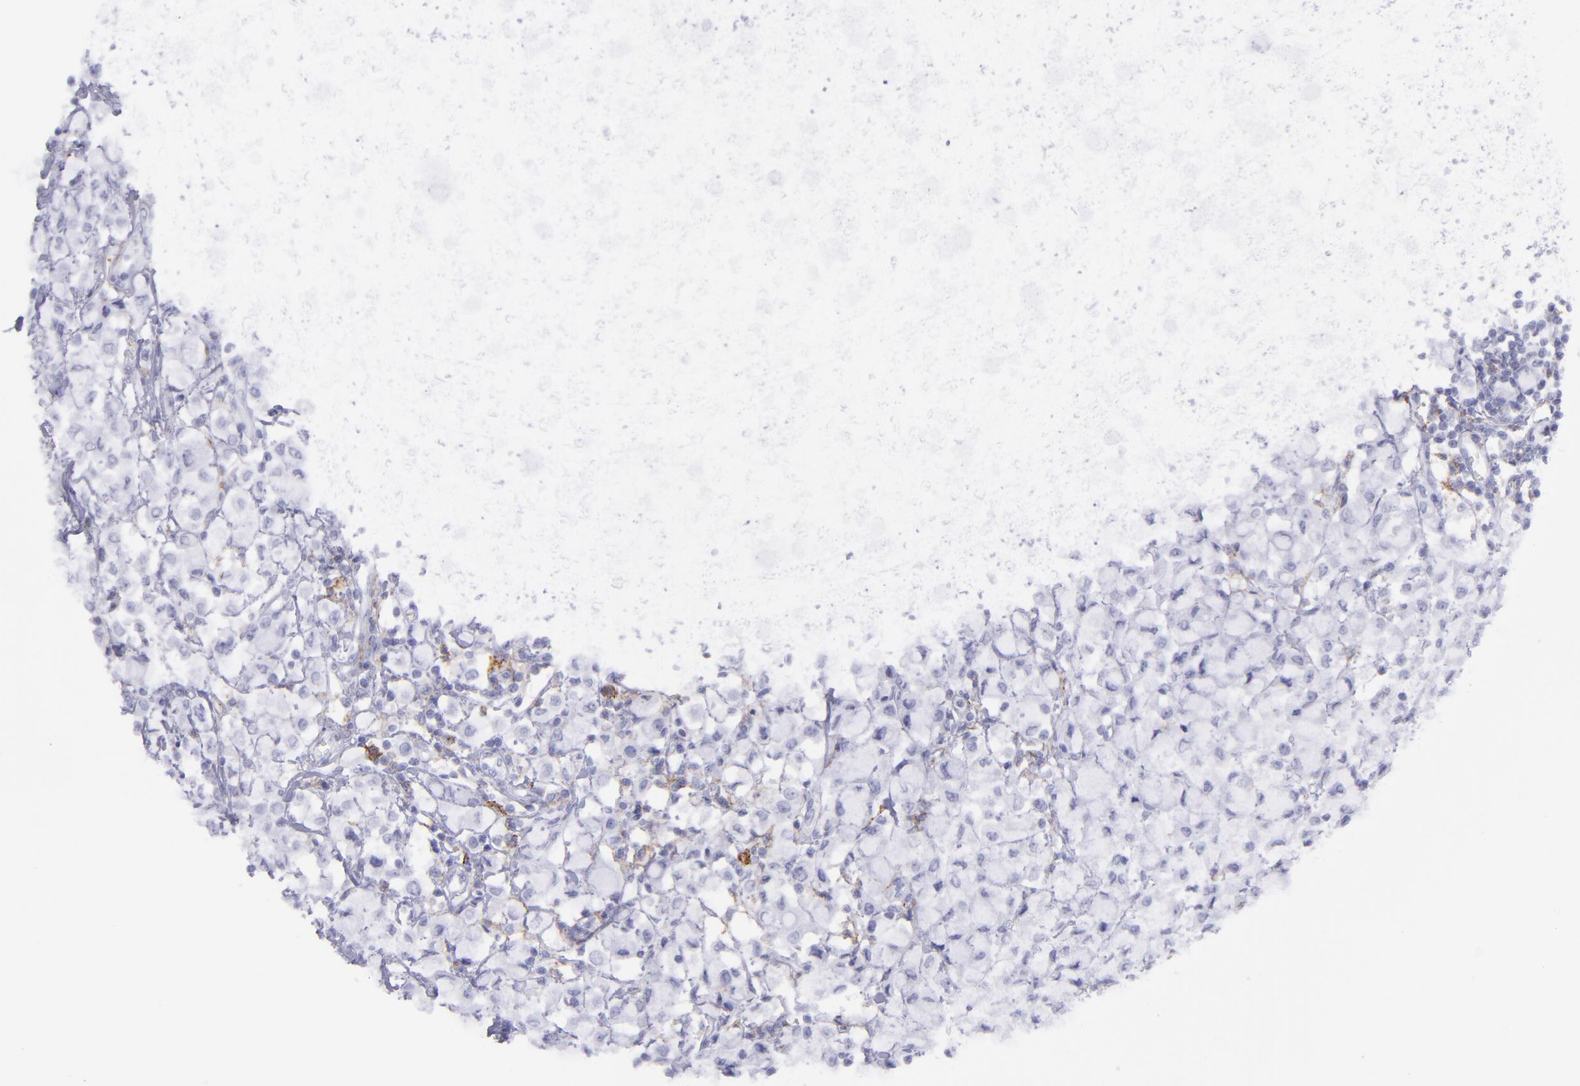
{"staining": {"intensity": "negative", "quantity": "none", "location": "none"}, "tissue": "breast cancer", "cell_type": "Tumor cells", "image_type": "cancer", "snomed": [{"axis": "morphology", "description": "Lobular carcinoma"}, {"axis": "topography", "description": "Breast"}], "caption": "IHC of human breast cancer reveals no staining in tumor cells.", "gene": "SELPLG", "patient": {"sex": "female", "age": 85}}